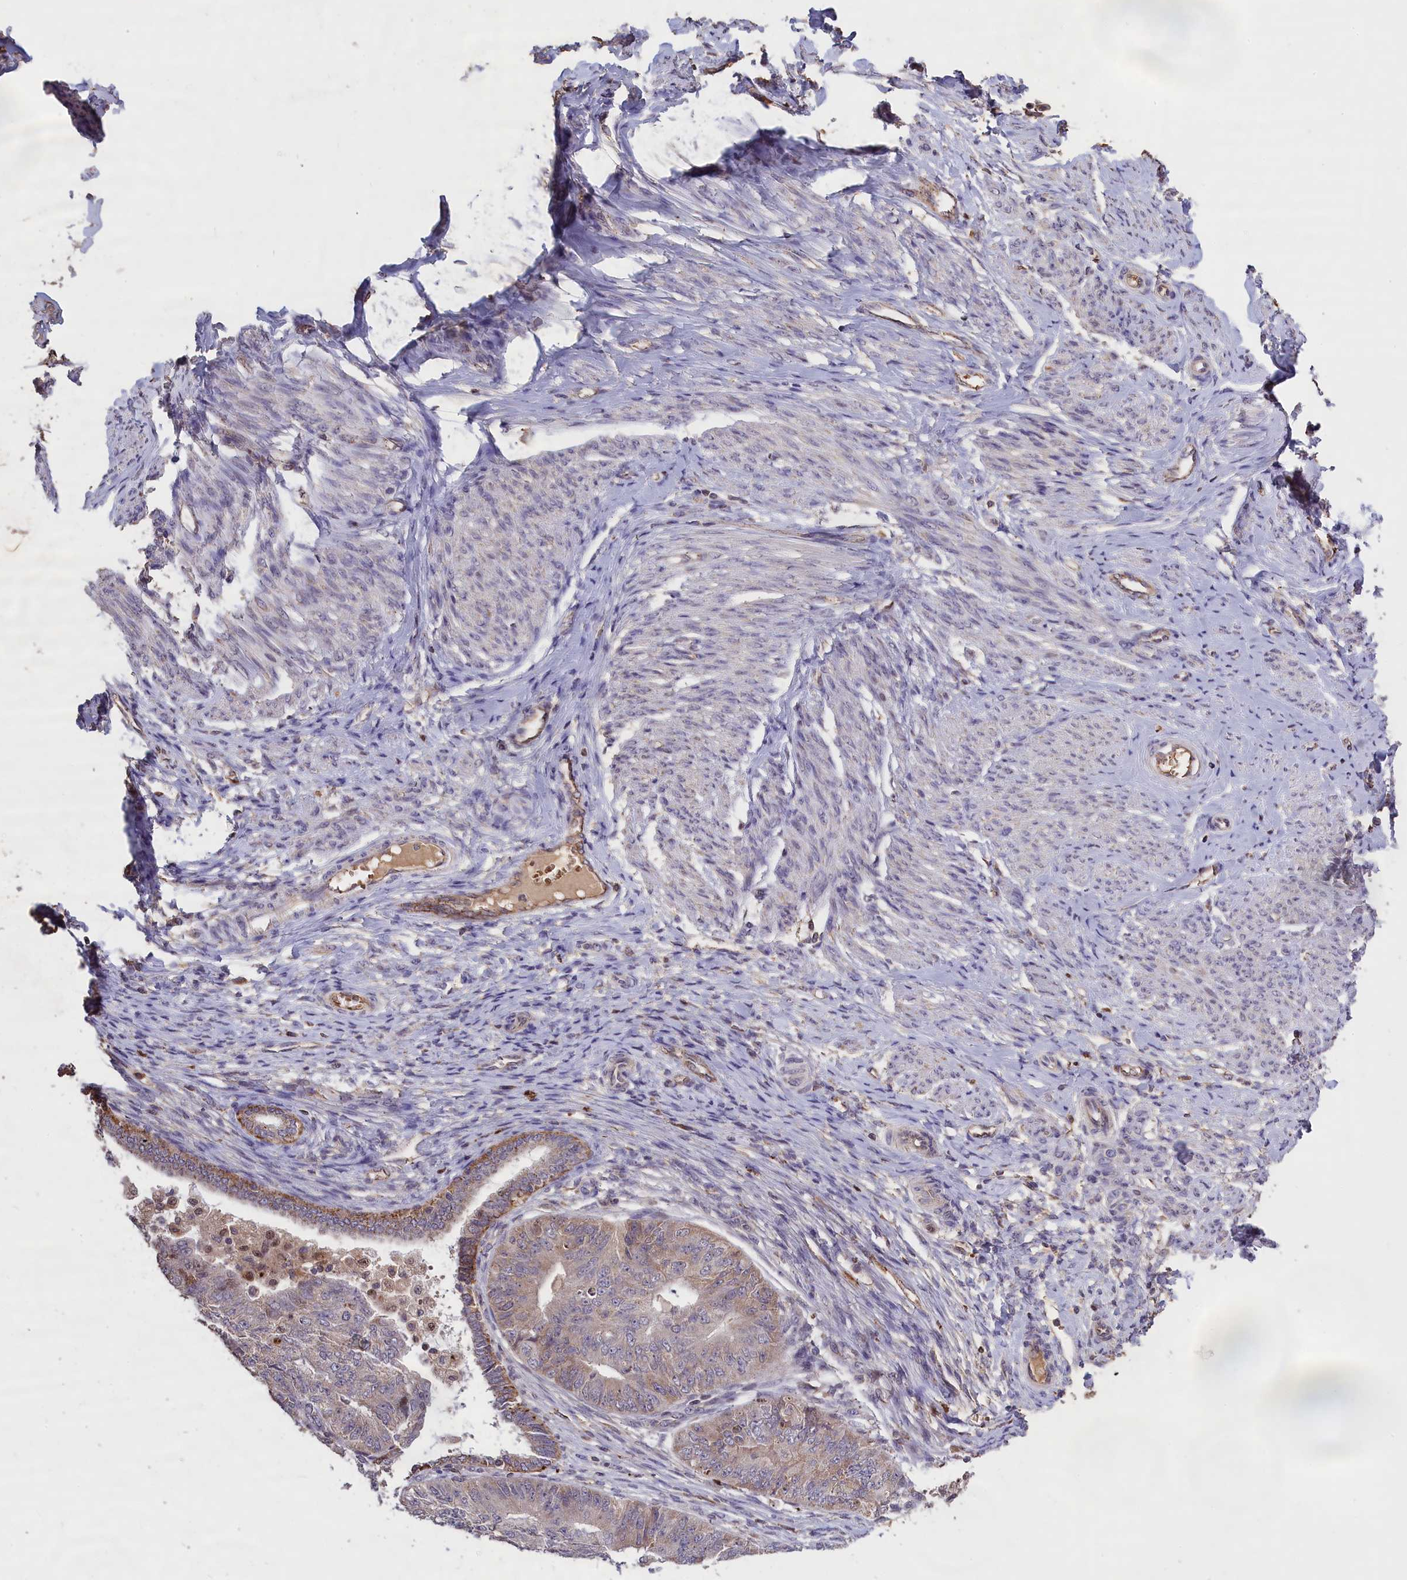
{"staining": {"intensity": "weak", "quantity": "<25%", "location": "cytoplasmic/membranous,nuclear"}, "tissue": "endometrial cancer", "cell_type": "Tumor cells", "image_type": "cancer", "snomed": [{"axis": "morphology", "description": "Adenocarcinoma, NOS"}, {"axis": "topography", "description": "Endometrium"}], "caption": "Micrograph shows no significant protein positivity in tumor cells of adenocarcinoma (endometrial).", "gene": "CLRN2", "patient": {"sex": "female", "age": 32}}